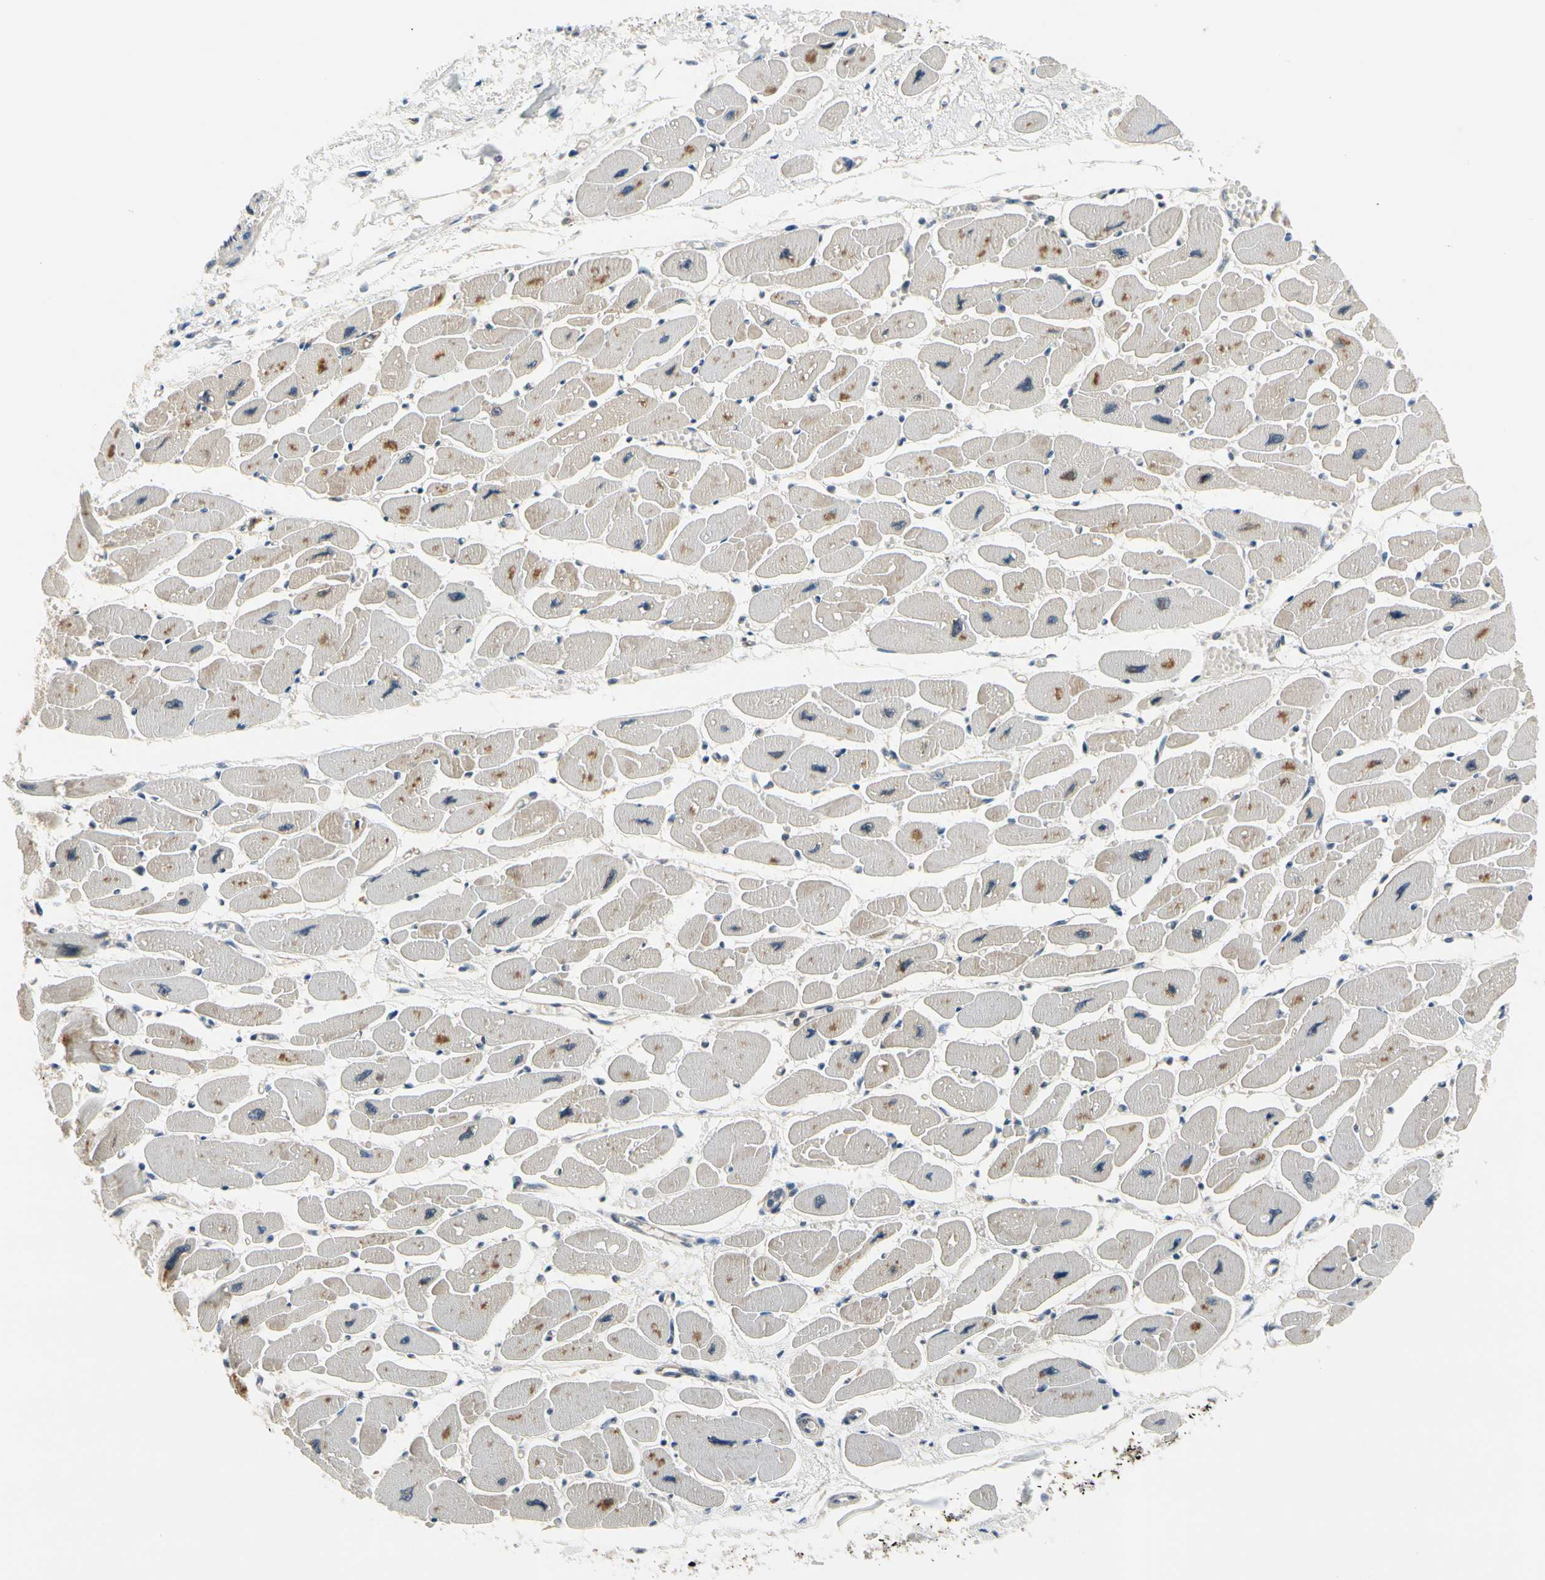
{"staining": {"intensity": "moderate", "quantity": "<25%", "location": "cytoplasmic/membranous,nuclear"}, "tissue": "heart muscle", "cell_type": "Cardiomyocytes", "image_type": "normal", "snomed": [{"axis": "morphology", "description": "Normal tissue, NOS"}, {"axis": "topography", "description": "Heart"}], "caption": "This micrograph reveals immunohistochemistry (IHC) staining of normal human heart muscle, with low moderate cytoplasmic/membranous,nuclear positivity in approximately <25% of cardiomyocytes.", "gene": "TAF12", "patient": {"sex": "female", "age": 54}}